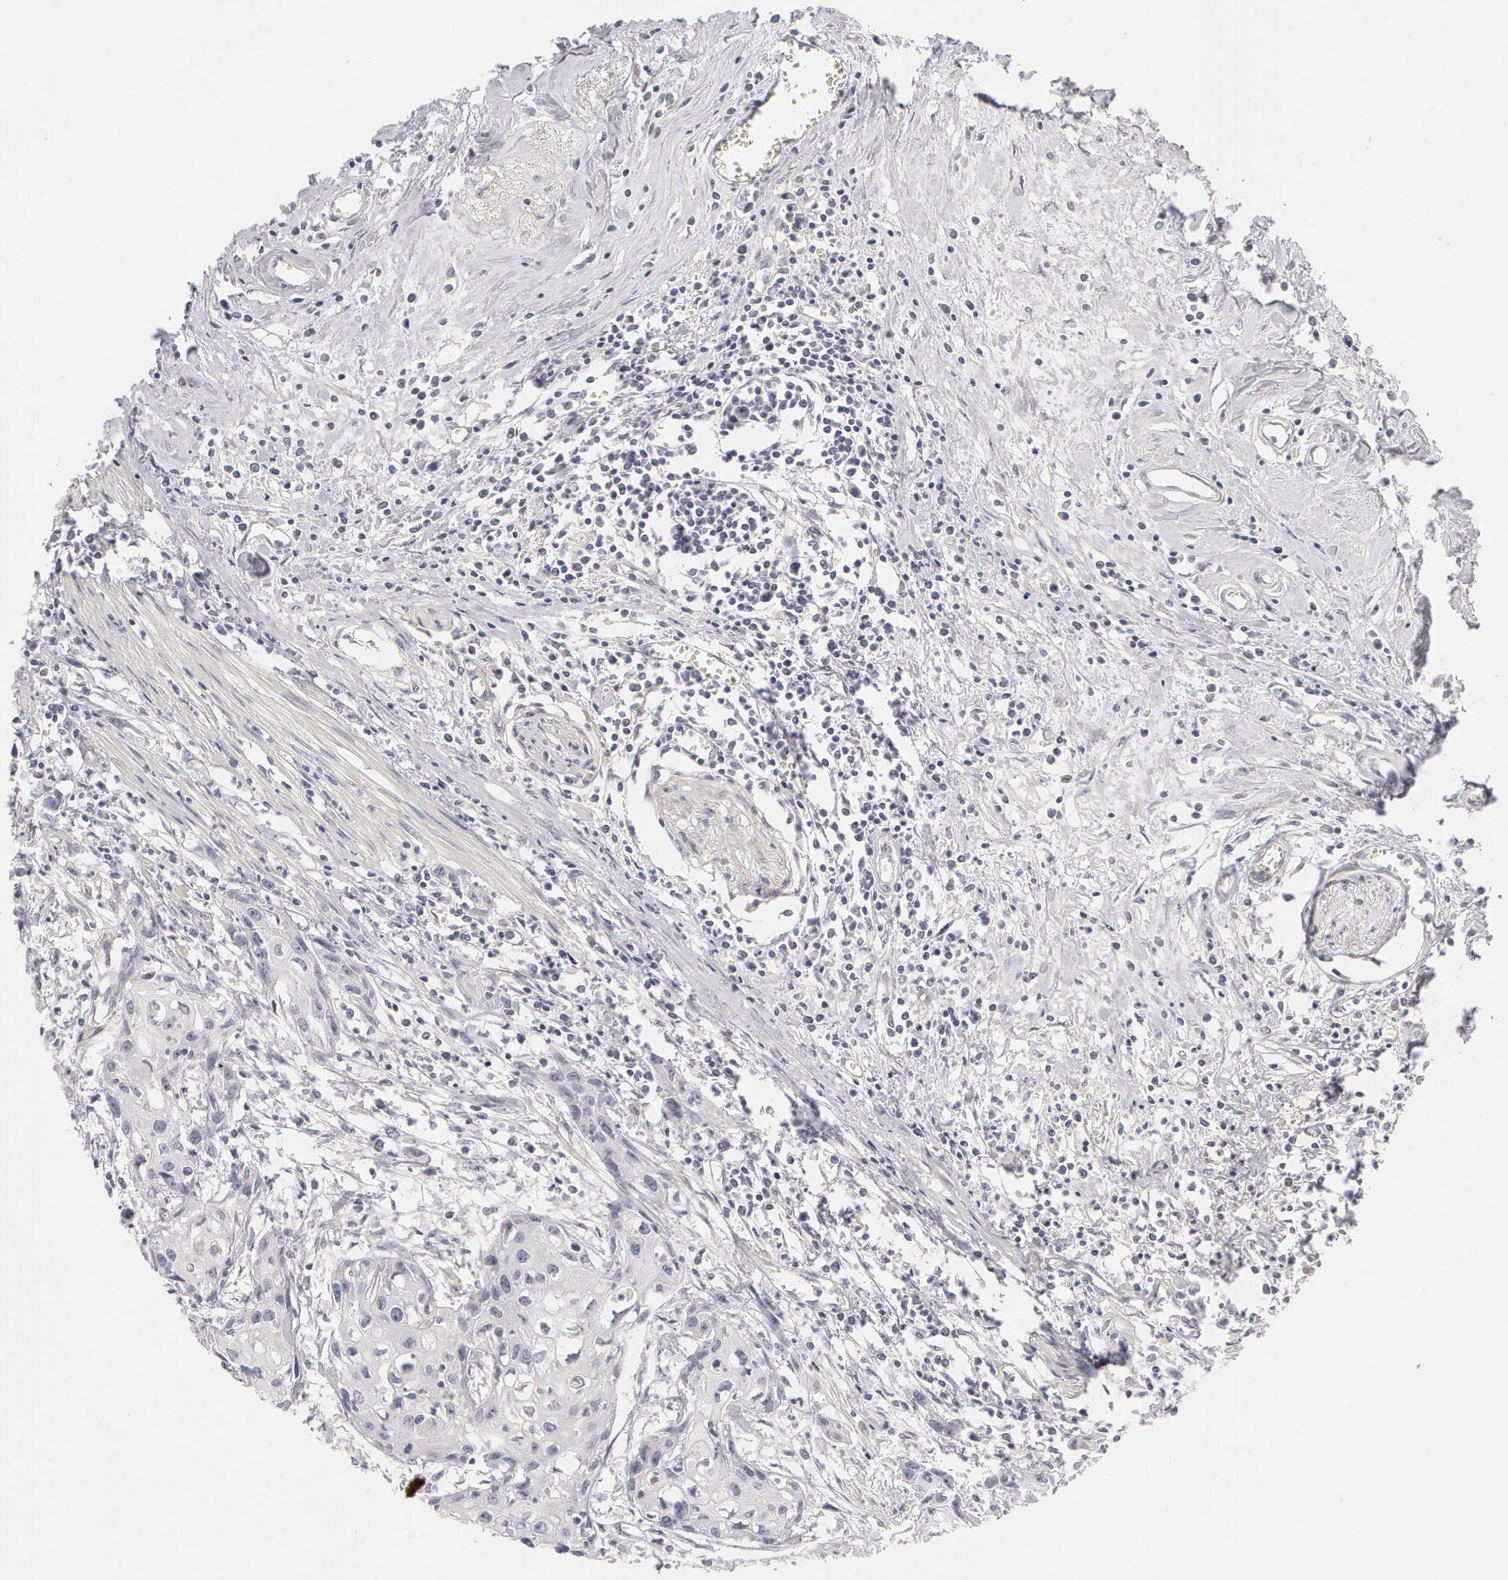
{"staining": {"intensity": "negative", "quantity": "none", "location": "none"}, "tissue": "urothelial cancer", "cell_type": "Tumor cells", "image_type": "cancer", "snomed": [{"axis": "morphology", "description": "Urothelial carcinoma, High grade"}, {"axis": "topography", "description": "Urinary bladder"}], "caption": "Human high-grade urothelial carcinoma stained for a protein using immunohistochemistry shows no staining in tumor cells.", "gene": "ABCB1", "patient": {"sex": "male", "age": 54}}